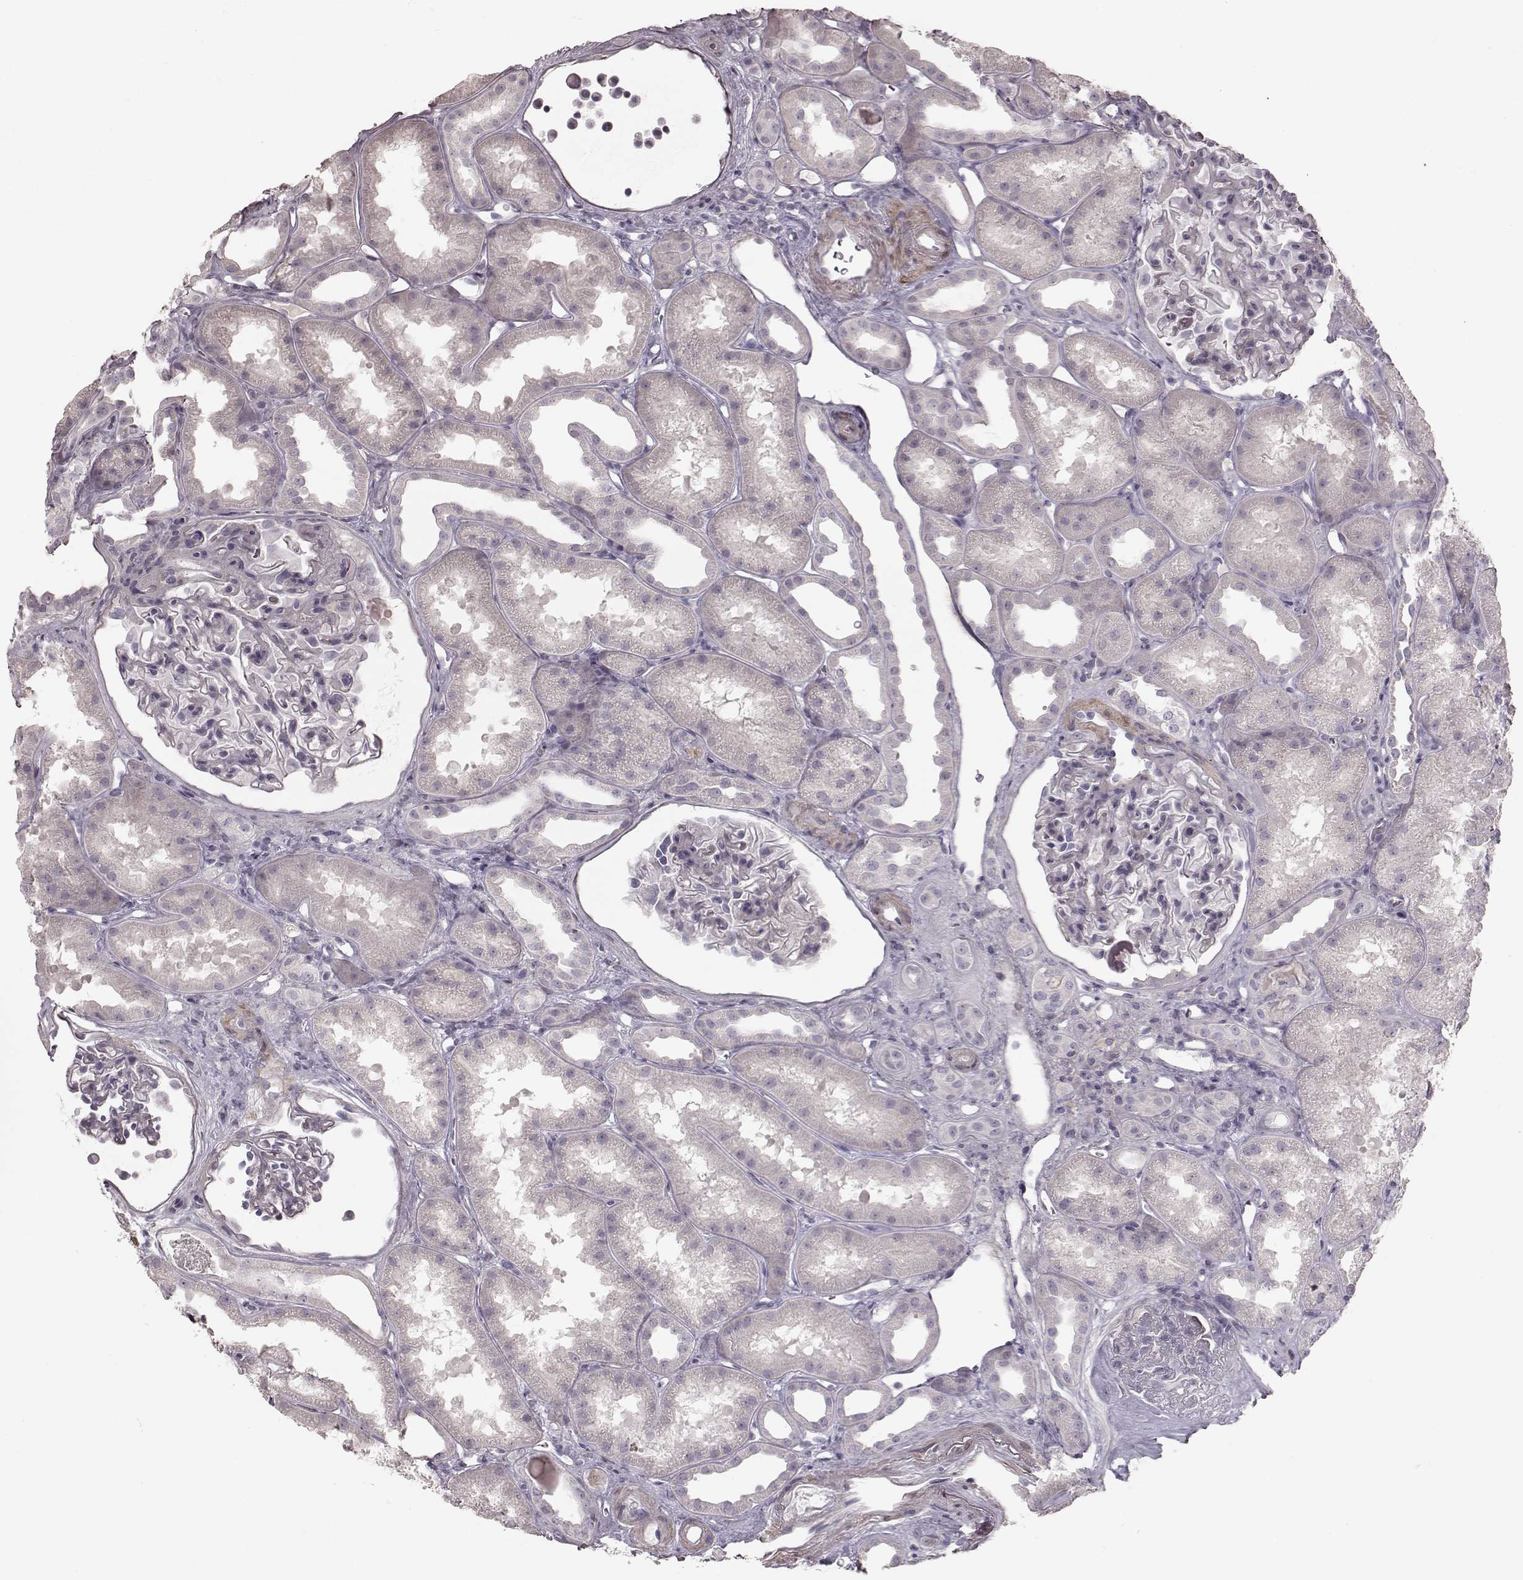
{"staining": {"intensity": "negative", "quantity": "none", "location": "none"}, "tissue": "kidney", "cell_type": "Cells in glomeruli", "image_type": "normal", "snomed": [{"axis": "morphology", "description": "Normal tissue, NOS"}, {"axis": "topography", "description": "Kidney"}], "caption": "Cells in glomeruli are negative for protein expression in unremarkable human kidney. (DAB immunohistochemistry, high magnification).", "gene": "PRLHR", "patient": {"sex": "male", "age": 61}}